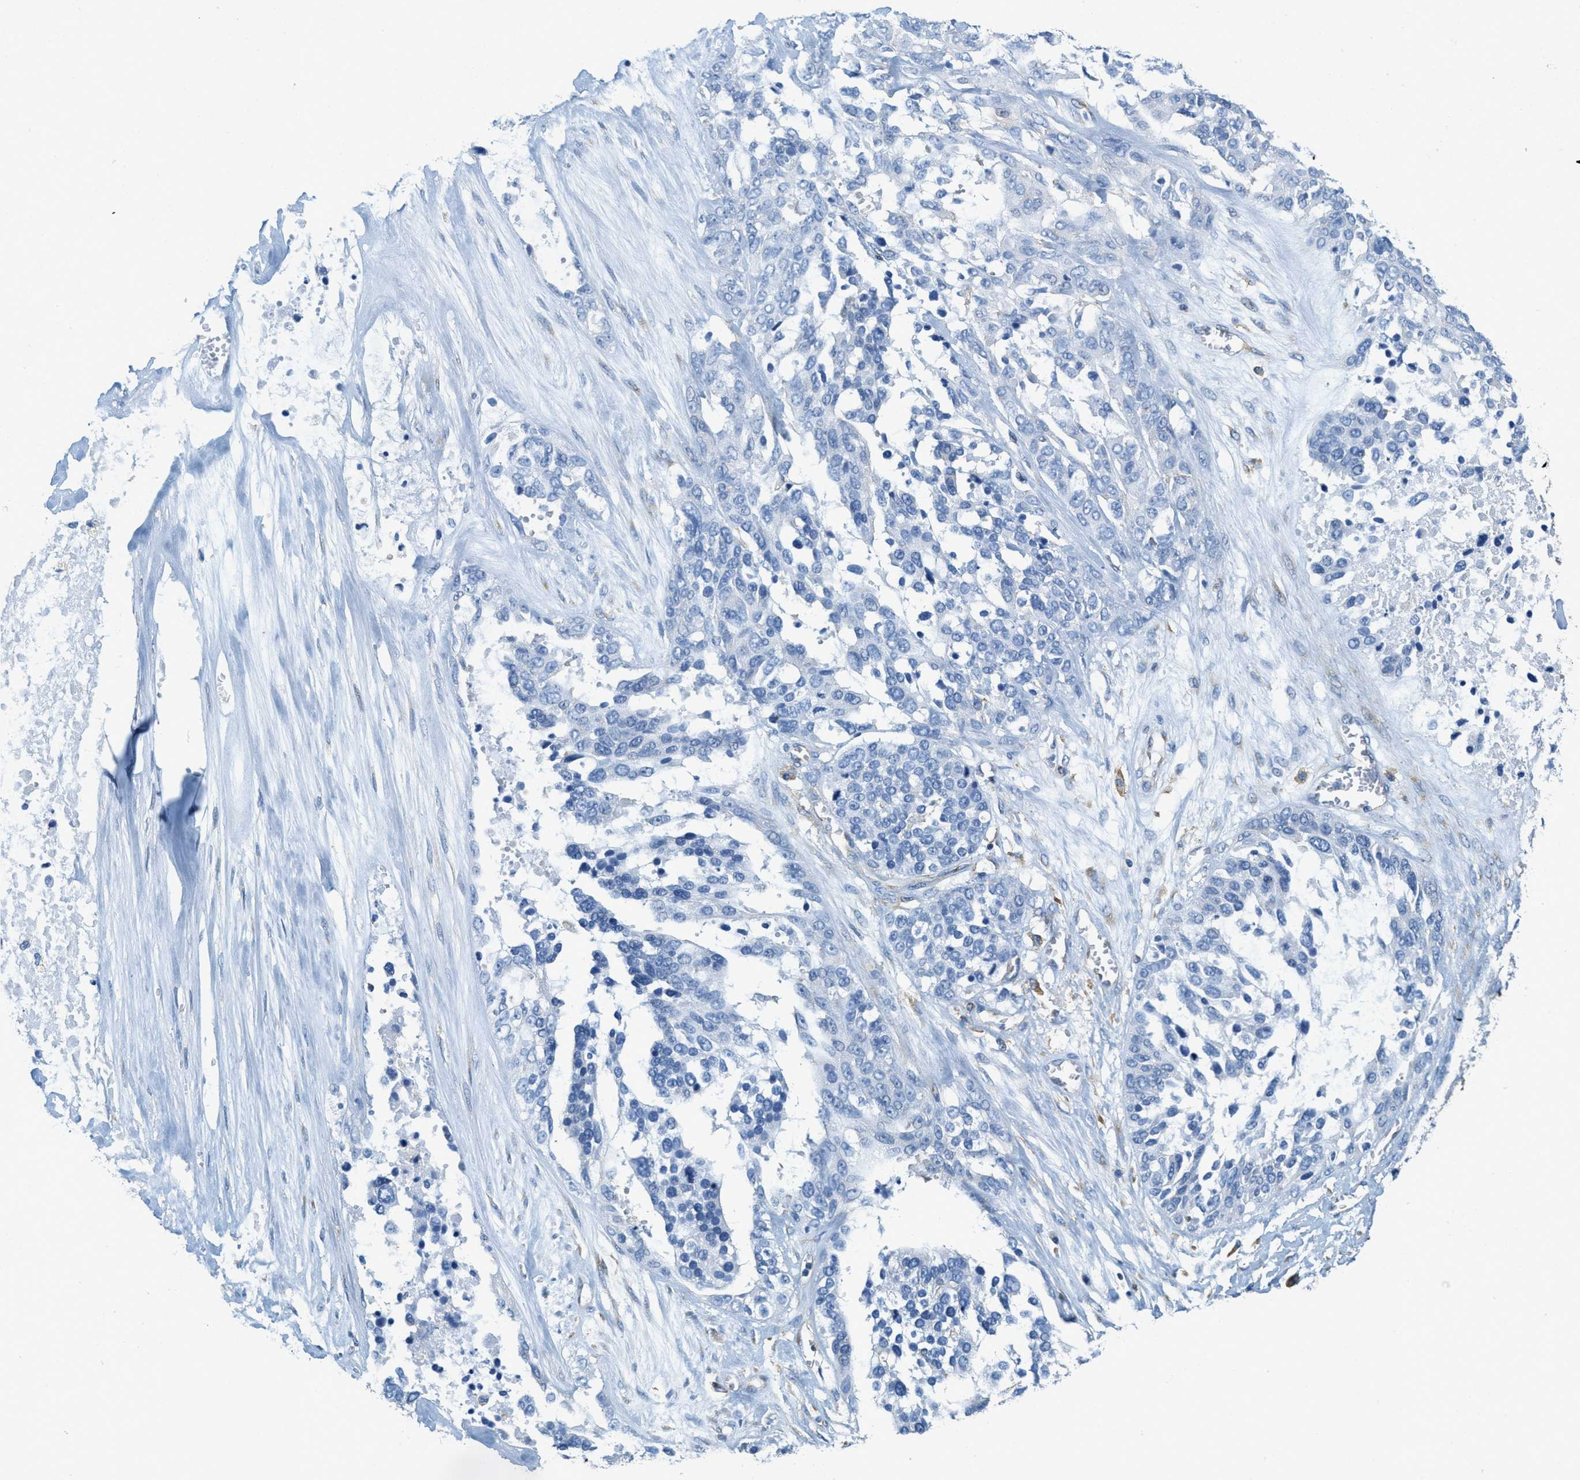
{"staining": {"intensity": "negative", "quantity": "none", "location": "none"}, "tissue": "ovarian cancer", "cell_type": "Tumor cells", "image_type": "cancer", "snomed": [{"axis": "morphology", "description": "Cystadenocarcinoma, serous, NOS"}, {"axis": "topography", "description": "Ovary"}], "caption": "Immunohistochemical staining of ovarian cancer shows no significant staining in tumor cells. (Stains: DAB immunohistochemistry (IHC) with hematoxylin counter stain, Microscopy: brightfield microscopy at high magnification).", "gene": "AP2B1", "patient": {"sex": "female", "age": 44}}